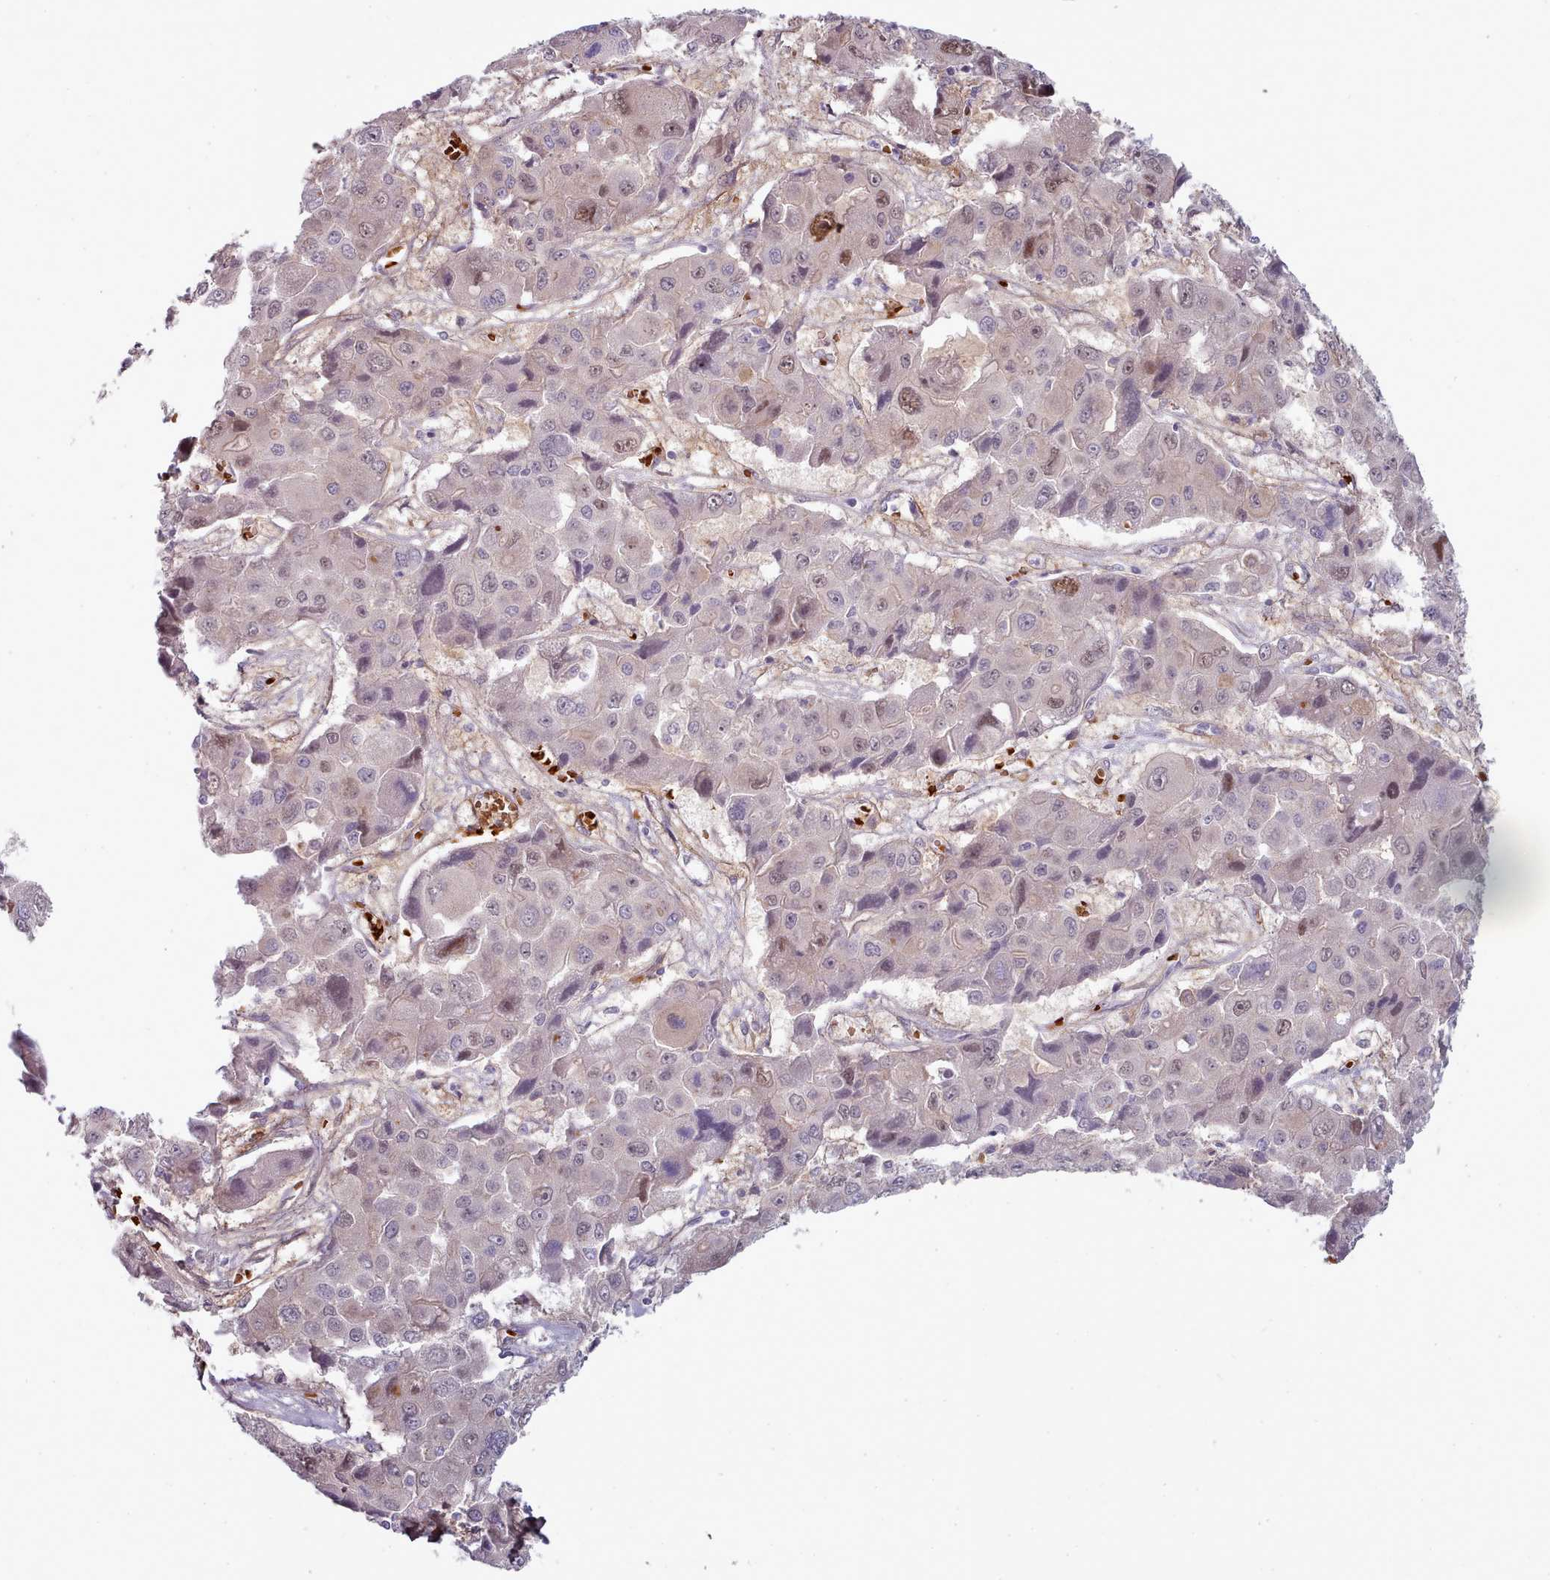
{"staining": {"intensity": "moderate", "quantity": "<25%", "location": "nuclear"}, "tissue": "liver cancer", "cell_type": "Tumor cells", "image_type": "cancer", "snomed": [{"axis": "morphology", "description": "Cholangiocarcinoma"}, {"axis": "topography", "description": "Liver"}], "caption": "Moderate nuclear positivity is identified in approximately <25% of tumor cells in liver cancer (cholangiocarcinoma). The staining was performed using DAB to visualize the protein expression in brown, while the nuclei were stained in blue with hematoxylin (Magnification: 20x).", "gene": "CLNS1A", "patient": {"sex": "male", "age": 67}}